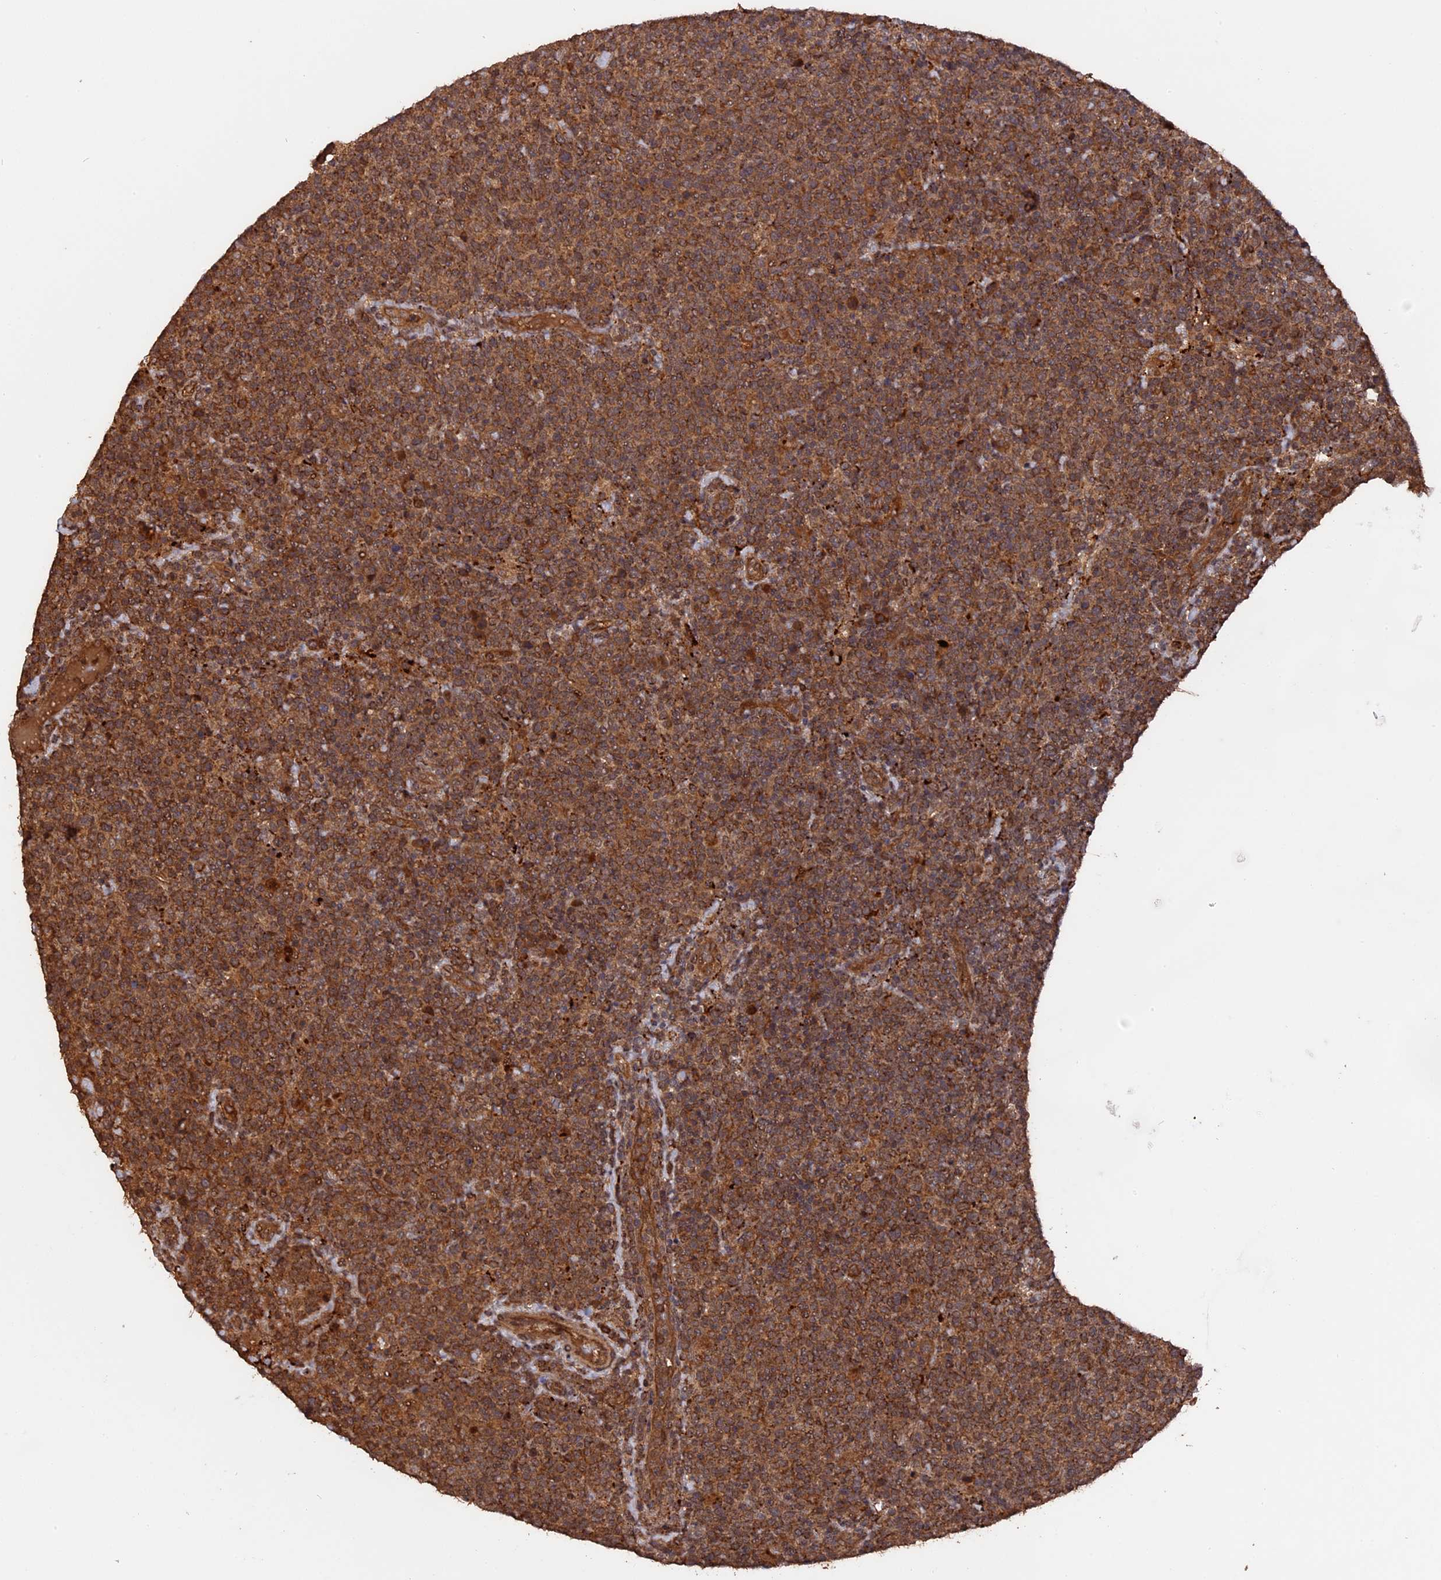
{"staining": {"intensity": "moderate", "quantity": ">75%", "location": "cytoplasmic/membranous"}, "tissue": "lymphoma", "cell_type": "Tumor cells", "image_type": "cancer", "snomed": [{"axis": "morphology", "description": "Malignant lymphoma, non-Hodgkin's type, High grade"}, {"axis": "topography", "description": "Lymph node"}], "caption": "This photomicrograph exhibits malignant lymphoma, non-Hodgkin's type (high-grade) stained with immunohistochemistry to label a protein in brown. The cytoplasmic/membranous of tumor cells show moderate positivity for the protein. Nuclei are counter-stained blue.", "gene": "TELO2", "patient": {"sex": "male", "age": 61}}